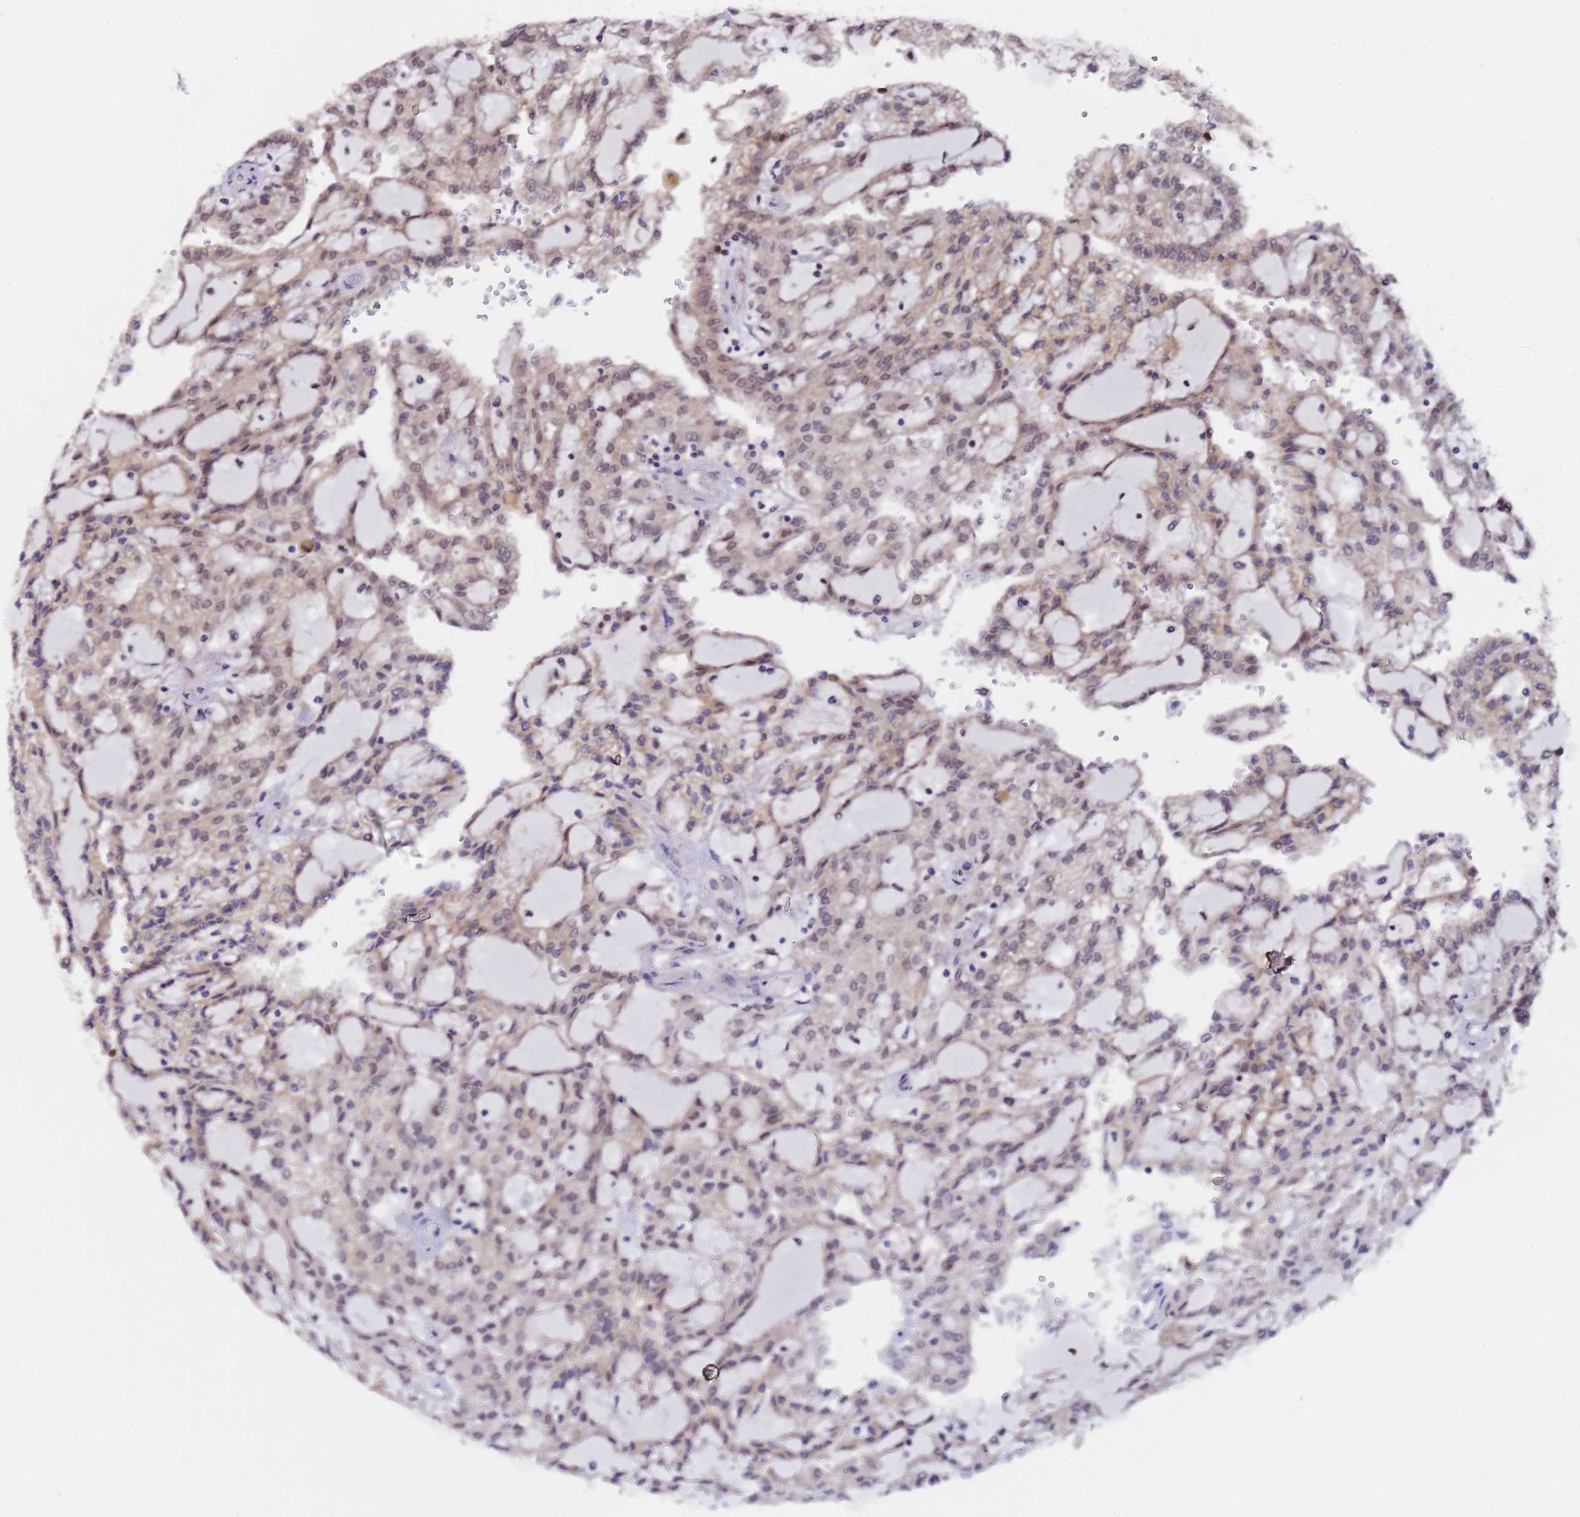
{"staining": {"intensity": "weak", "quantity": "25%-75%", "location": "cytoplasmic/membranous,nuclear"}, "tissue": "renal cancer", "cell_type": "Tumor cells", "image_type": "cancer", "snomed": [{"axis": "morphology", "description": "Adenocarcinoma, NOS"}, {"axis": "topography", "description": "Kidney"}], "caption": "Human renal cancer stained for a protein (brown) shows weak cytoplasmic/membranous and nuclear positive staining in approximately 25%-75% of tumor cells.", "gene": "ANAPC13", "patient": {"sex": "male", "age": 63}}